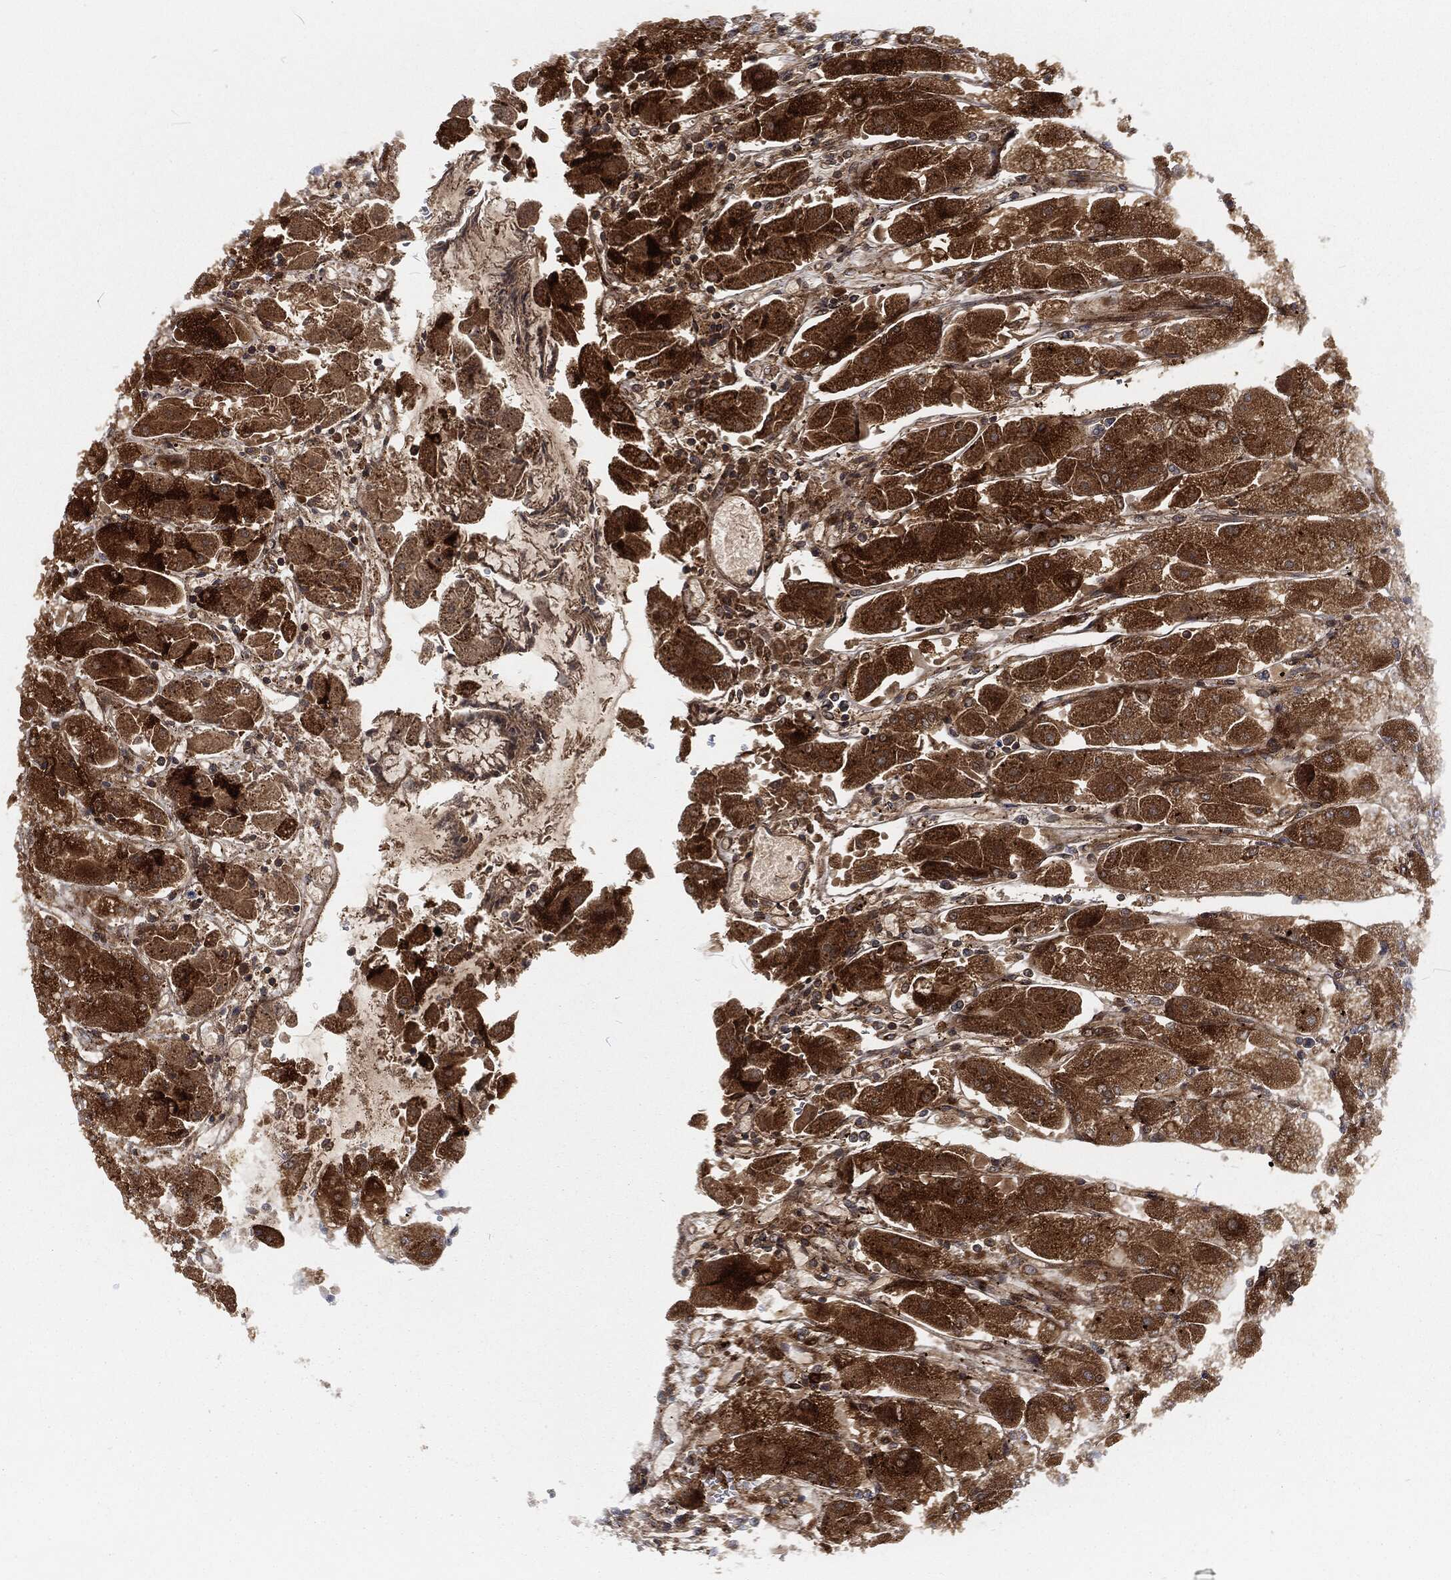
{"staining": {"intensity": "moderate", "quantity": ">75%", "location": "cytoplasmic/membranous"}, "tissue": "stomach", "cell_type": "Glandular cells", "image_type": "normal", "snomed": [{"axis": "morphology", "description": "Normal tissue, NOS"}, {"axis": "topography", "description": "Stomach"}], "caption": "Brown immunohistochemical staining in benign stomach exhibits moderate cytoplasmic/membranous staining in about >75% of glandular cells. (DAB = brown stain, brightfield microscopy at high magnification).", "gene": "RFTN1", "patient": {"sex": "male", "age": 70}}